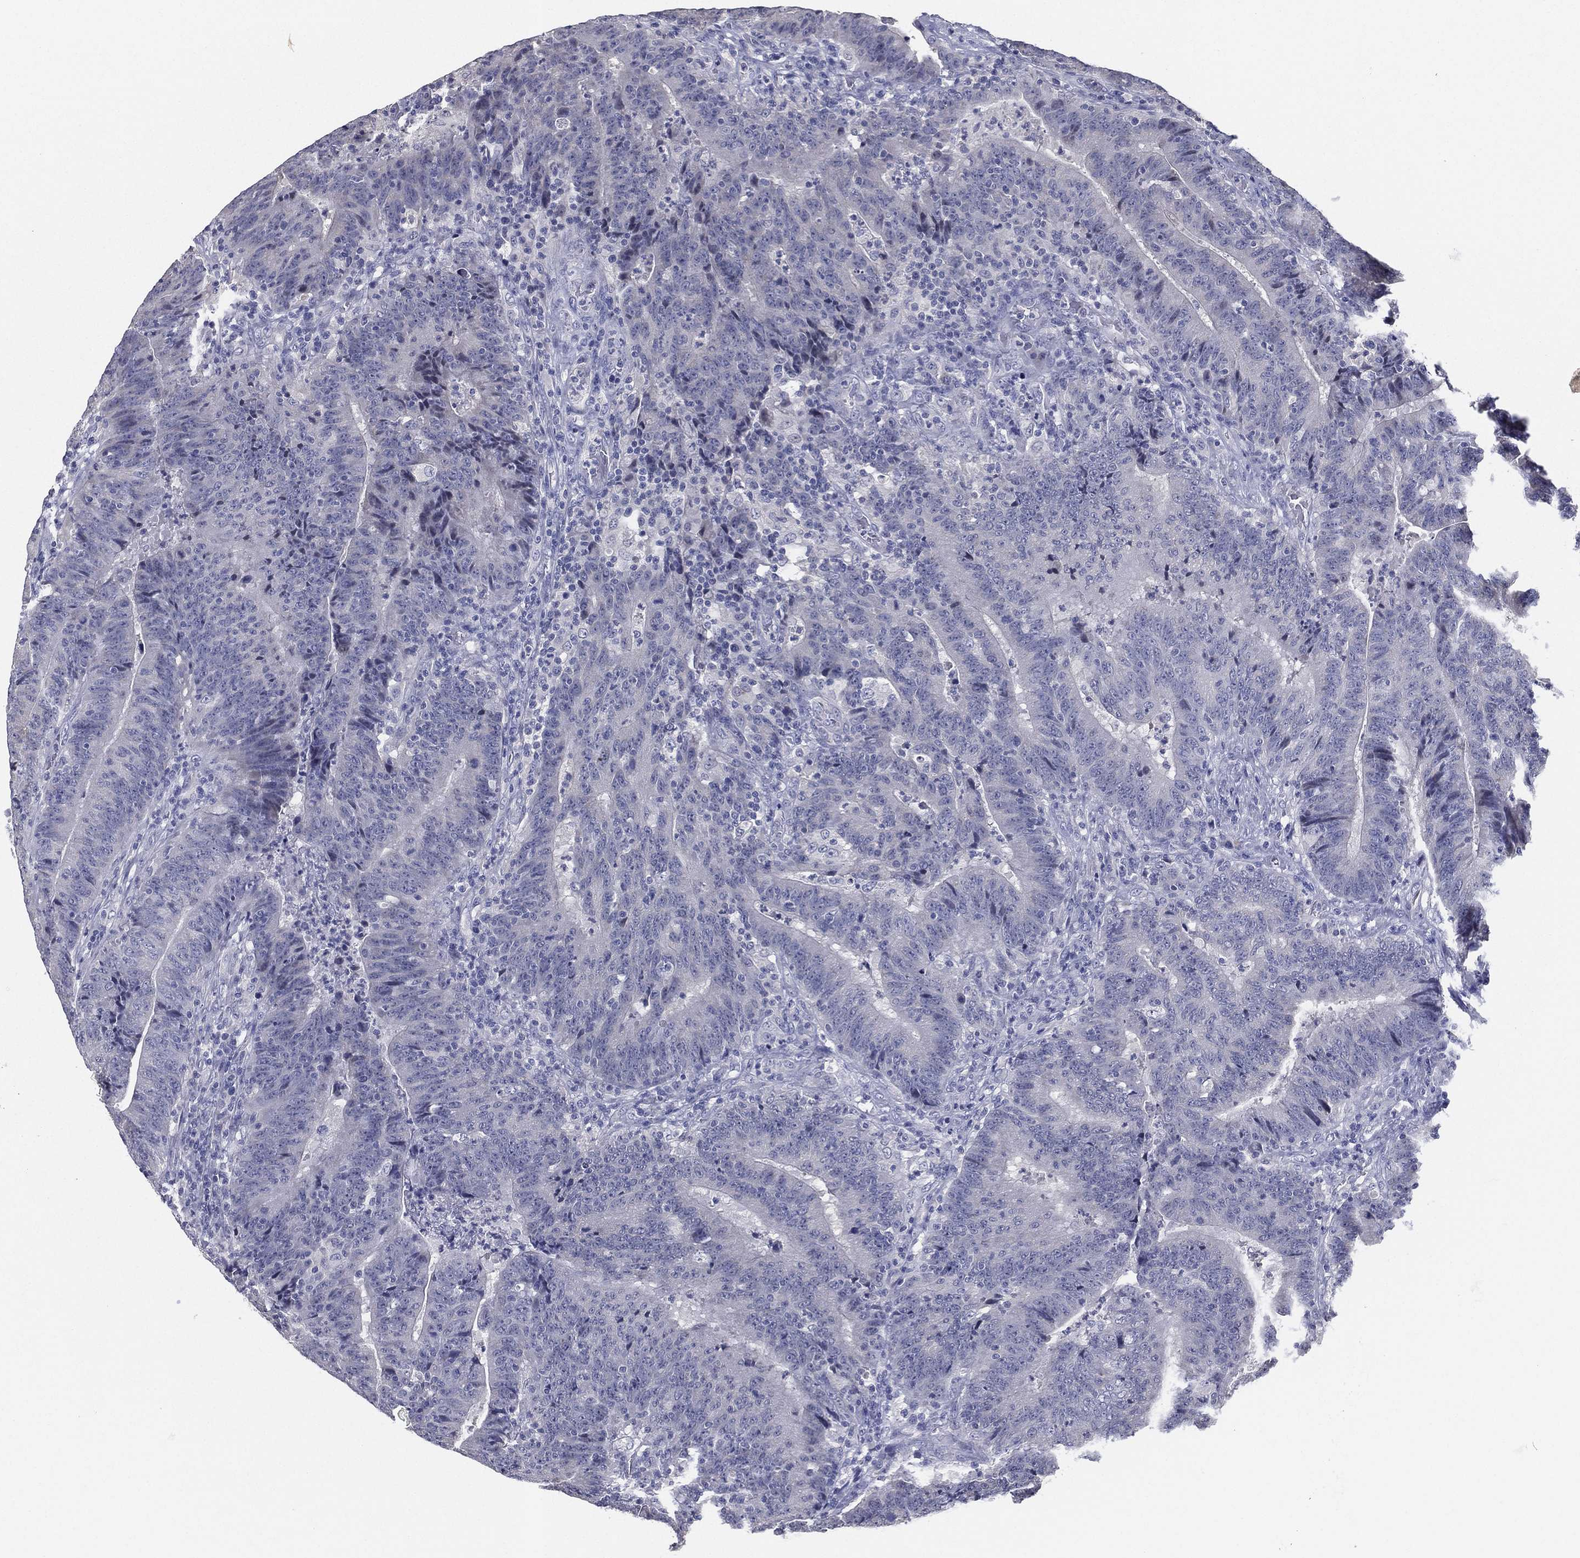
{"staining": {"intensity": "negative", "quantity": "none", "location": "none"}, "tissue": "colorectal cancer", "cell_type": "Tumor cells", "image_type": "cancer", "snomed": [{"axis": "morphology", "description": "Adenocarcinoma, NOS"}, {"axis": "topography", "description": "Colon"}], "caption": "Colorectal cancer was stained to show a protein in brown. There is no significant expression in tumor cells.", "gene": "SLC13A4", "patient": {"sex": "female", "age": 75}}